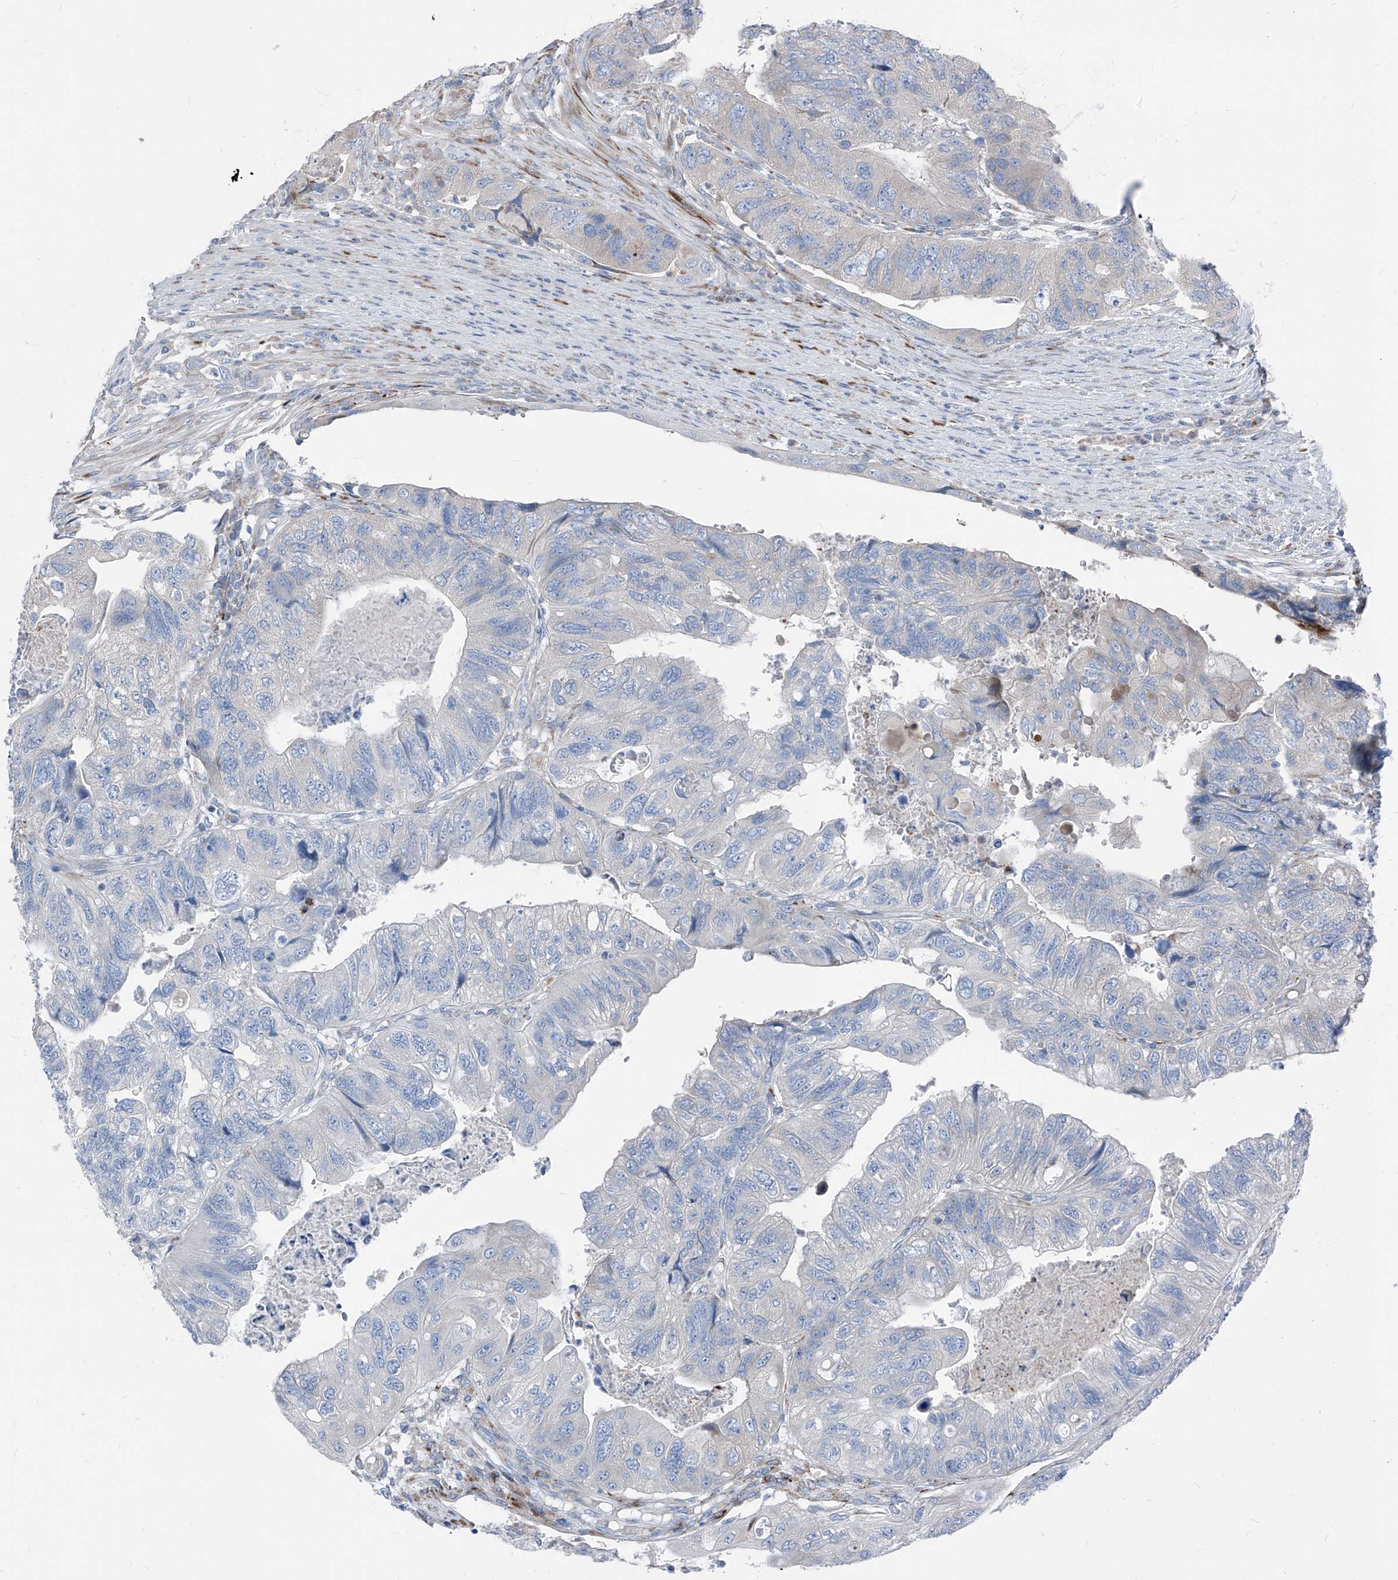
{"staining": {"intensity": "negative", "quantity": "none", "location": "none"}, "tissue": "colorectal cancer", "cell_type": "Tumor cells", "image_type": "cancer", "snomed": [{"axis": "morphology", "description": "Adenocarcinoma, NOS"}, {"axis": "topography", "description": "Rectum"}], "caption": "Tumor cells are negative for brown protein staining in colorectal cancer (adenocarcinoma). (DAB immunohistochemistry, high magnification).", "gene": "IFI27", "patient": {"sex": "male", "age": 63}}